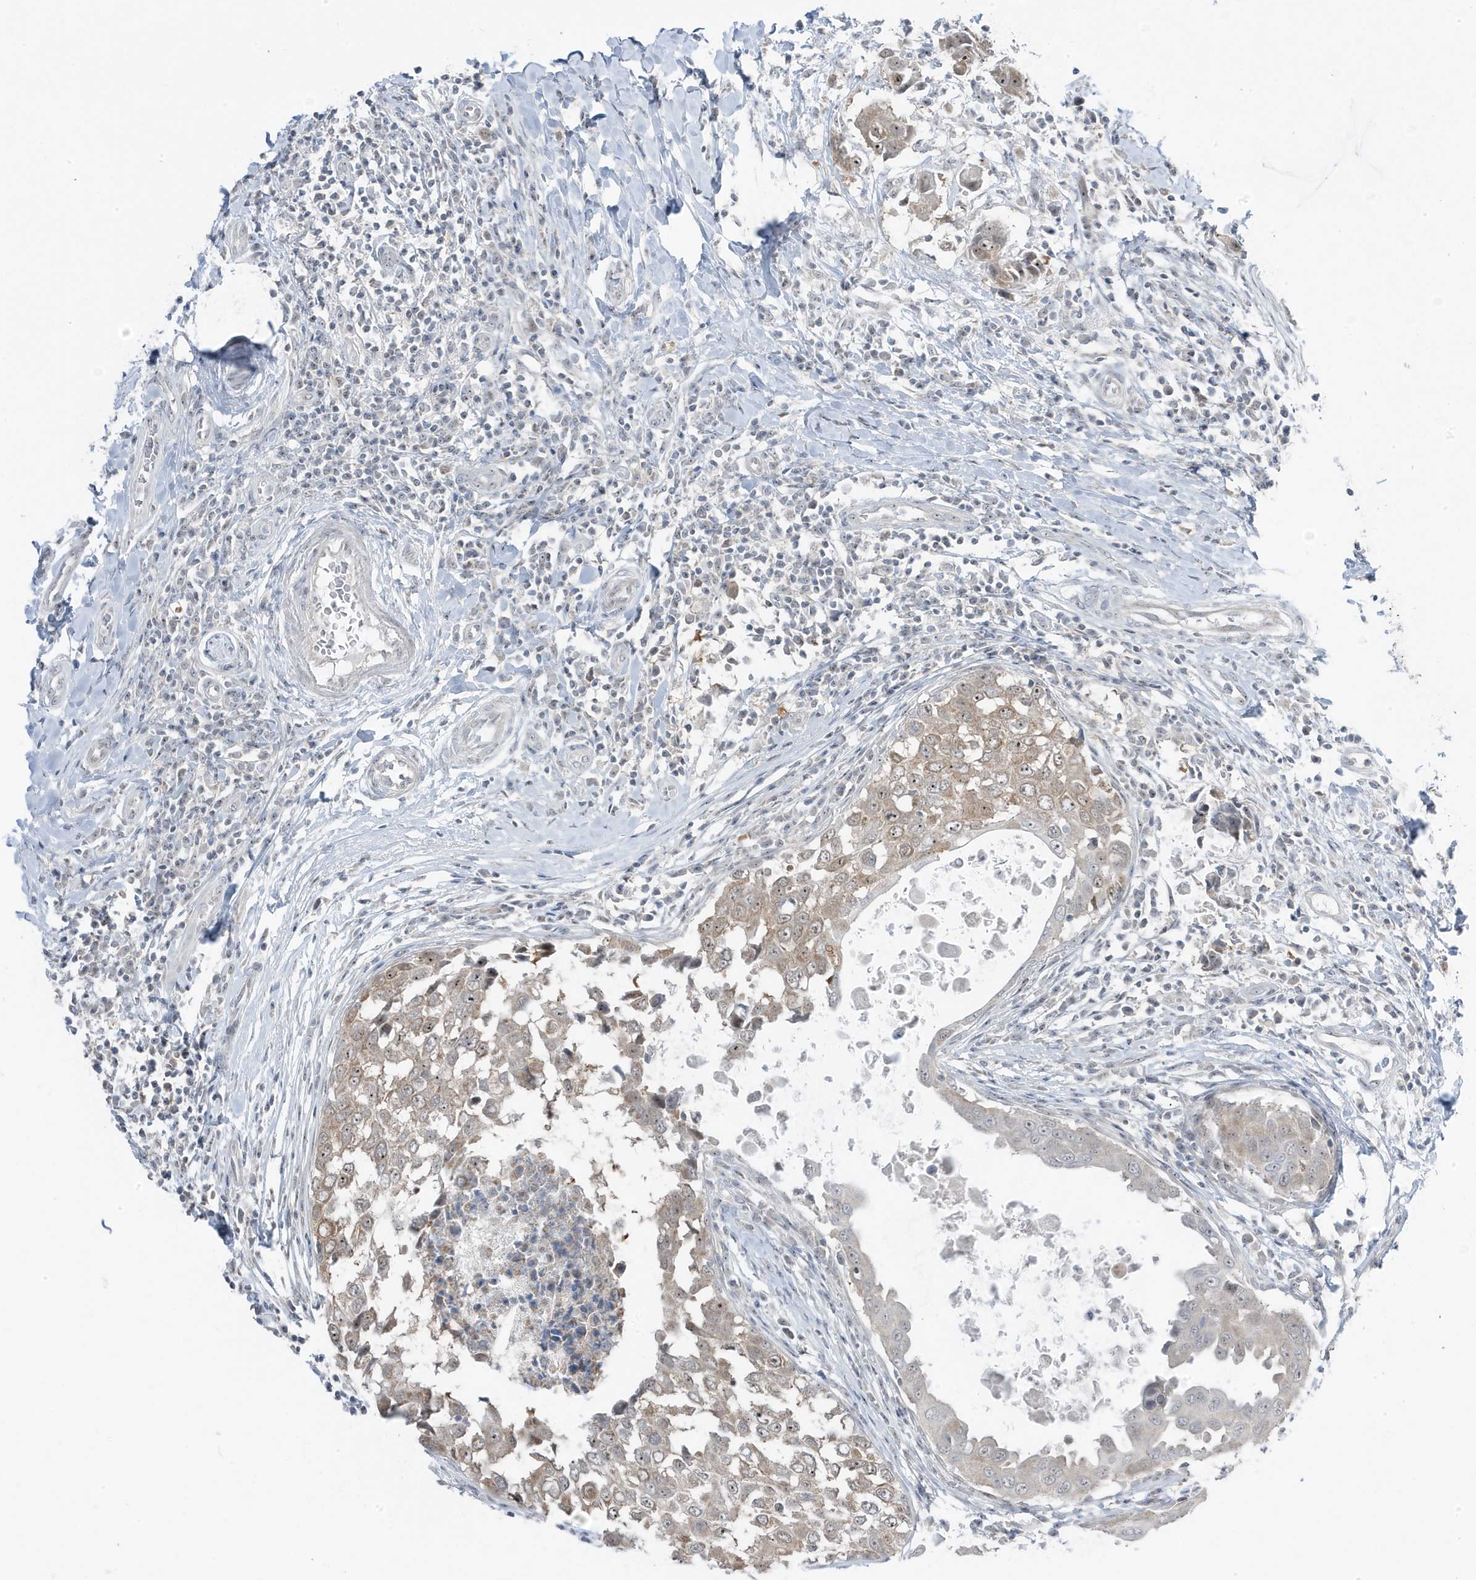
{"staining": {"intensity": "moderate", "quantity": "25%-75%", "location": "nuclear"}, "tissue": "breast cancer", "cell_type": "Tumor cells", "image_type": "cancer", "snomed": [{"axis": "morphology", "description": "Duct carcinoma"}, {"axis": "topography", "description": "Breast"}], "caption": "Immunohistochemistry (IHC) of human invasive ductal carcinoma (breast) shows medium levels of moderate nuclear staining in about 25%-75% of tumor cells.", "gene": "TSEN15", "patient": {"sex": "female", "age": 27}}